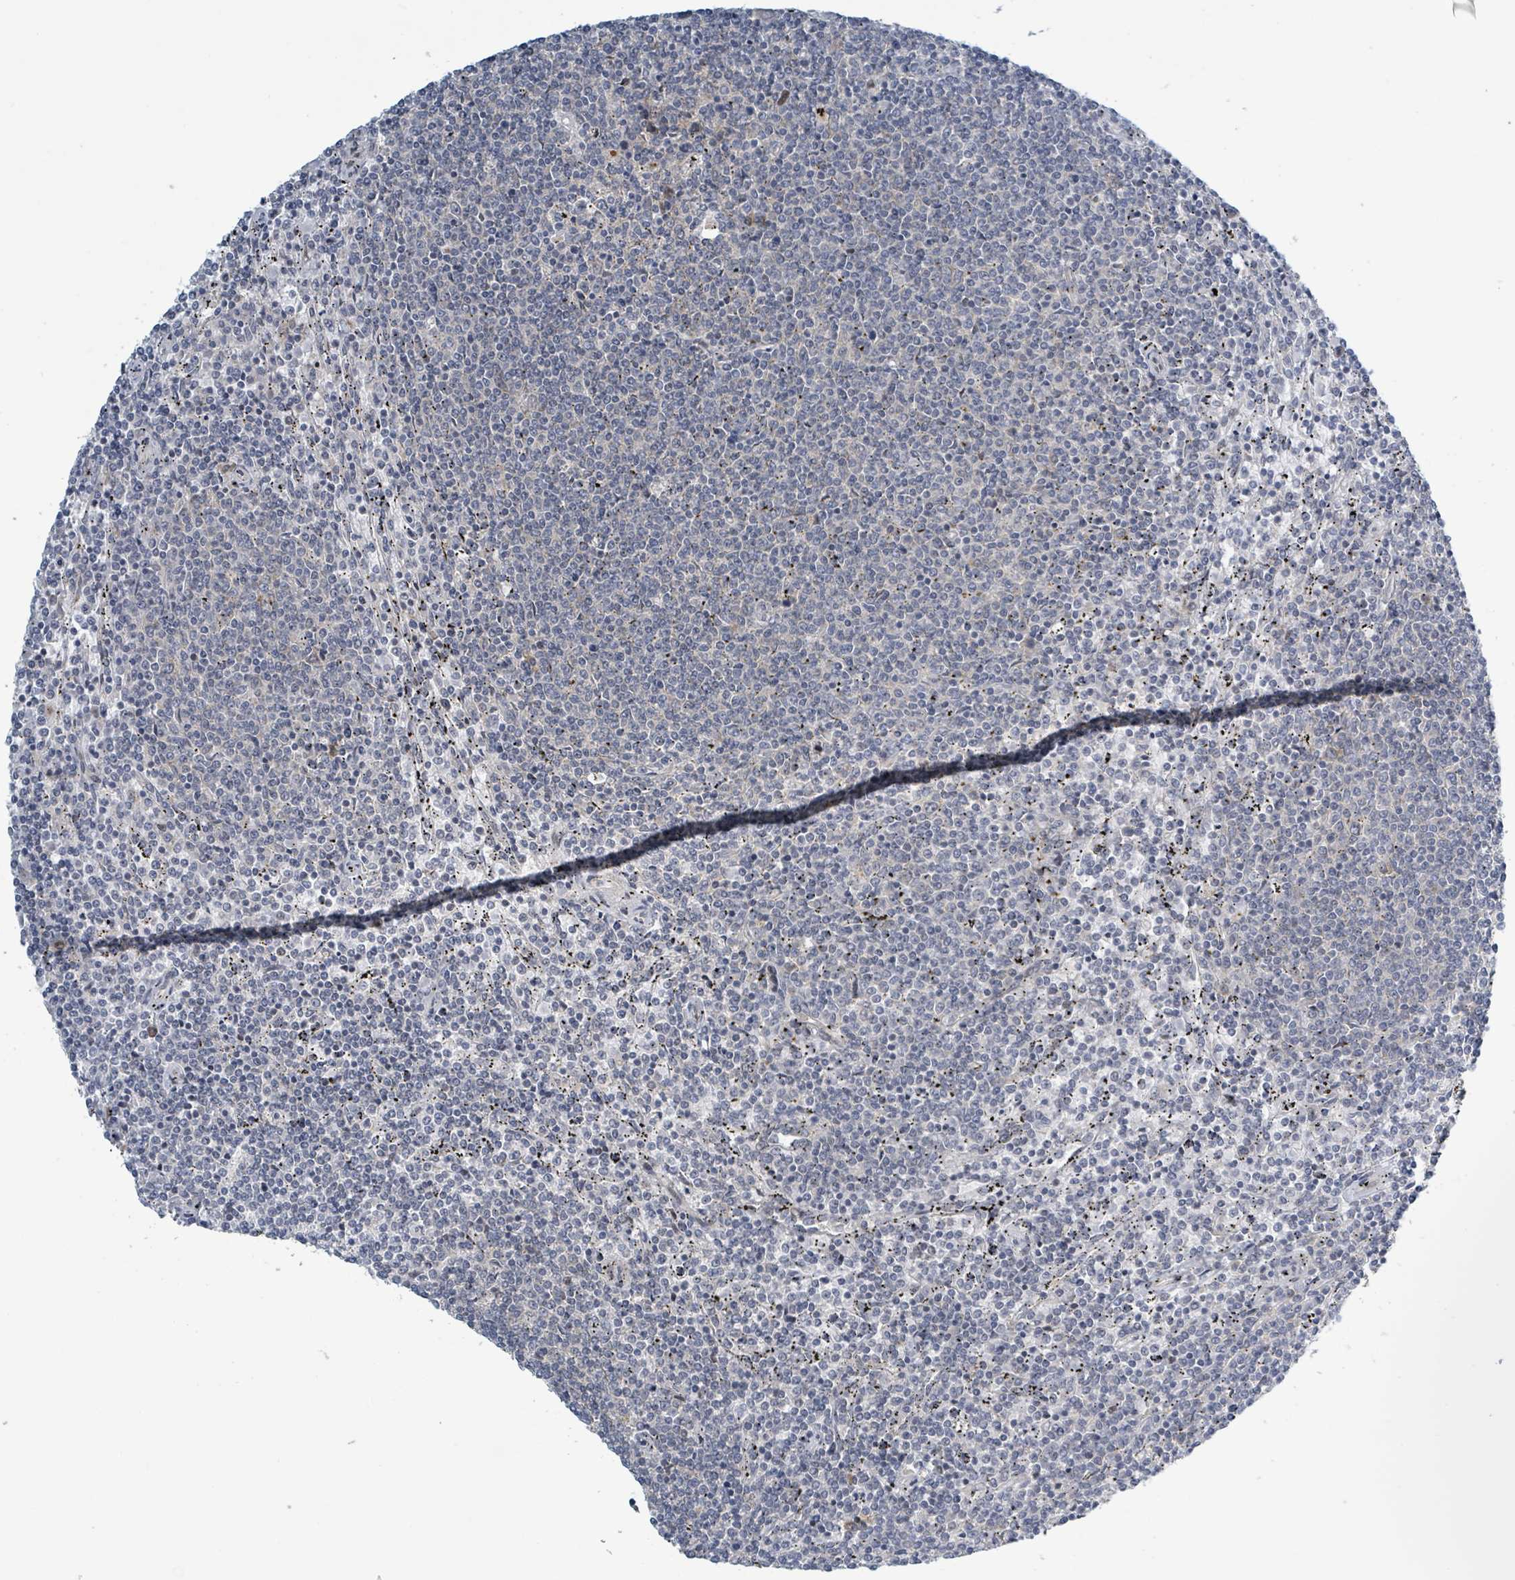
{"staining": {"intensity": "negative", "quantity": "none", "location": "none"}, "tissue": "lymphoma", "cell_type": "Tumor cells", "image_type": "cancer", "snomed": [{"axis": "morphology", "description": "Malignant lymphoma, non-Hodgkin's type, Low grade"}, {"axis": "topography", "description": "Spleen"}], "caption": "This is a micrograph of immunohistochemistry (IHC) staining of lymphoma, which shows no staining in tumor cells.", "gene": "RPL32", "patient": {"sex": "female", "age": 50}}